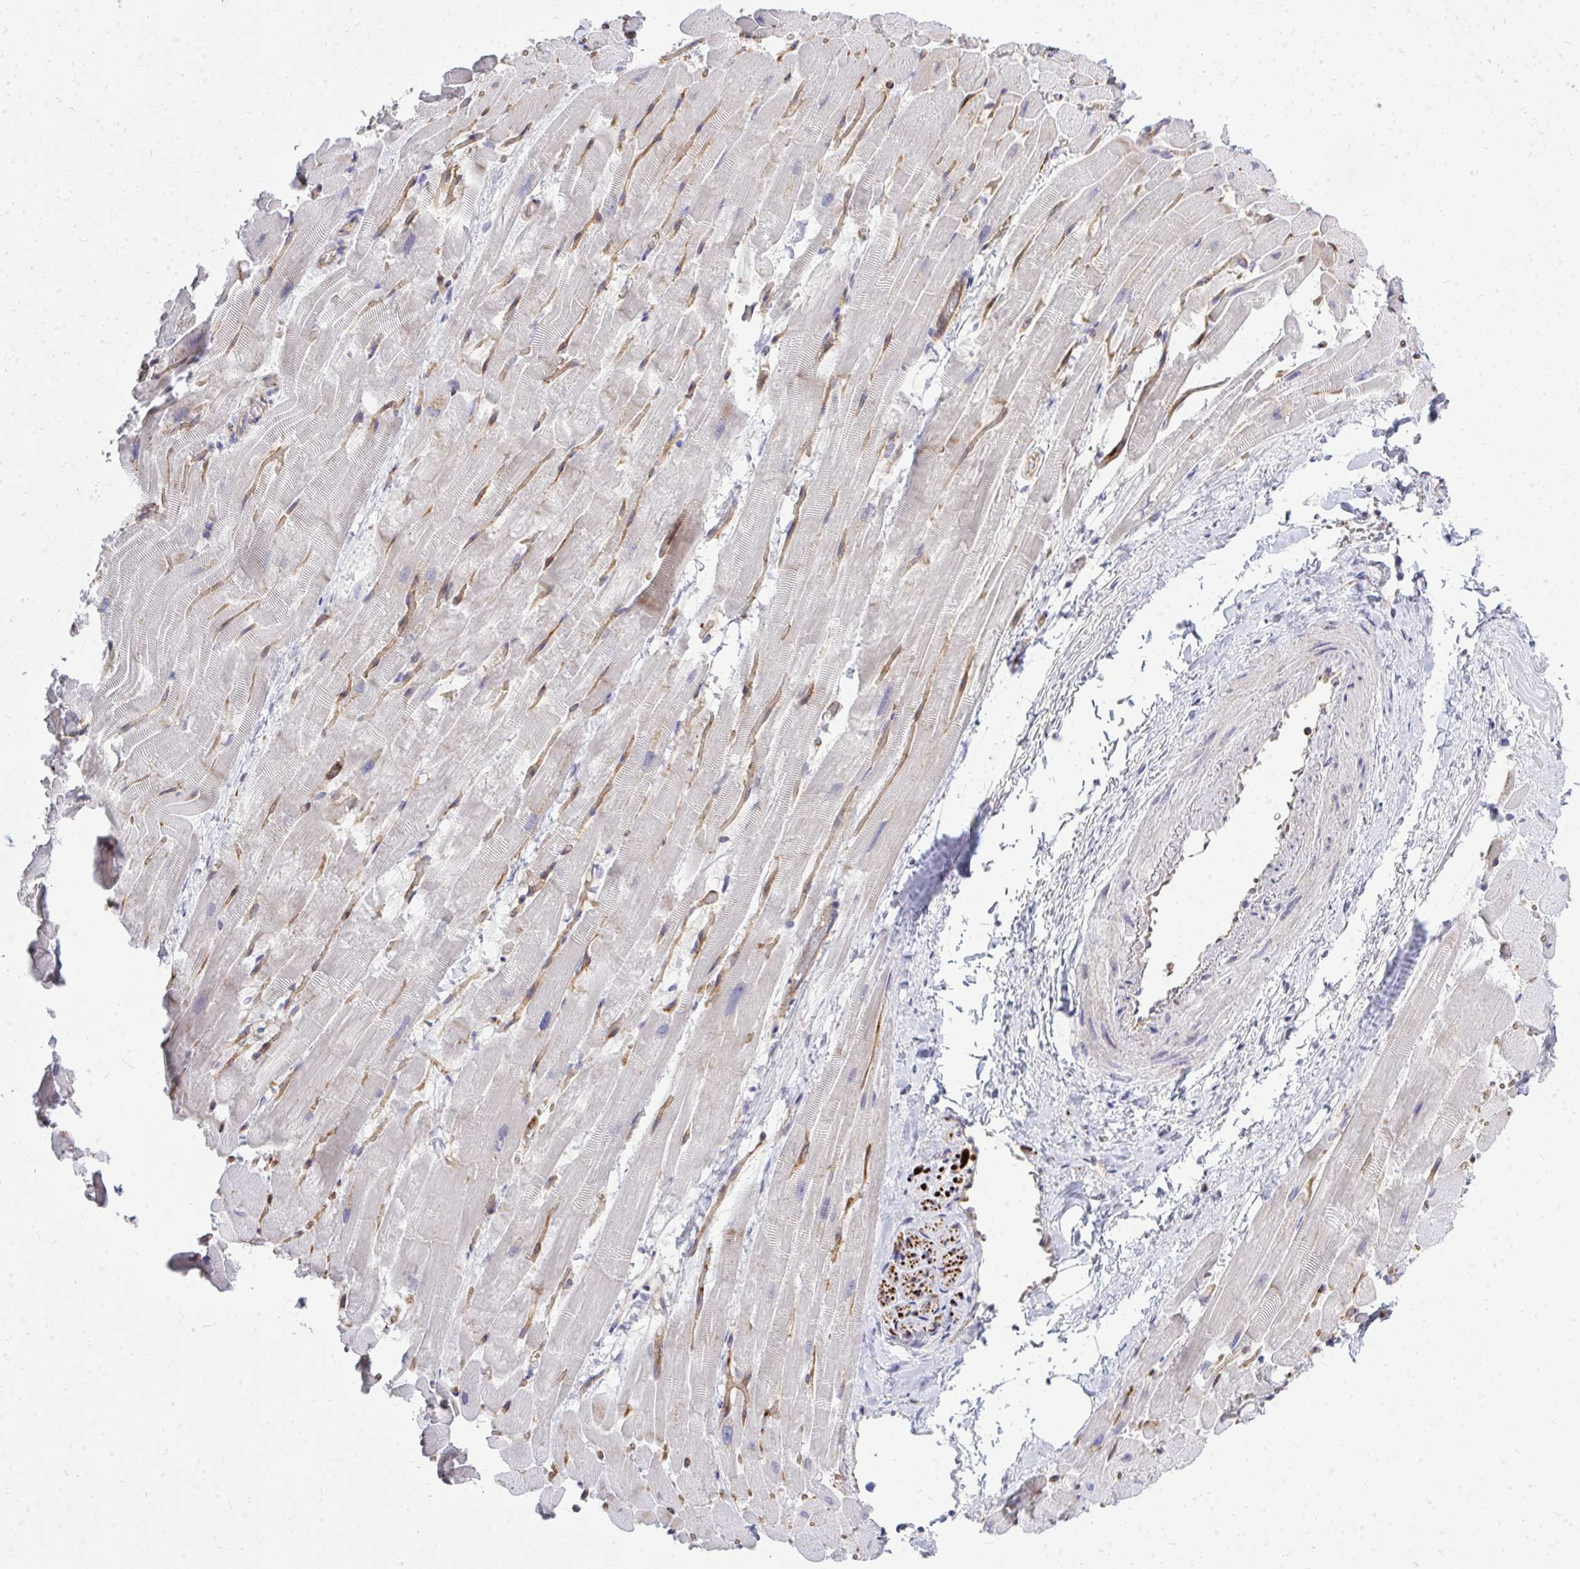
{"staining": {"intensity": "negative", "quantity": "none", "location": "none"}, "tissue": "heart muscle", "cell_type": "Cardiomyocytes", "image_type": "normal", "snomed": [{"axis": "morphology", "description": "Normal tissue, NOS"}, {"axis": "topography", "description": "Heart"}], "caption": "An IHC micrograph of unremarkable heart muscle is shown. There is no staining in cardiomyocytes of heart muscle.", "gene": "FOXN3", "patient": {"sex": "male", "age": 37}}